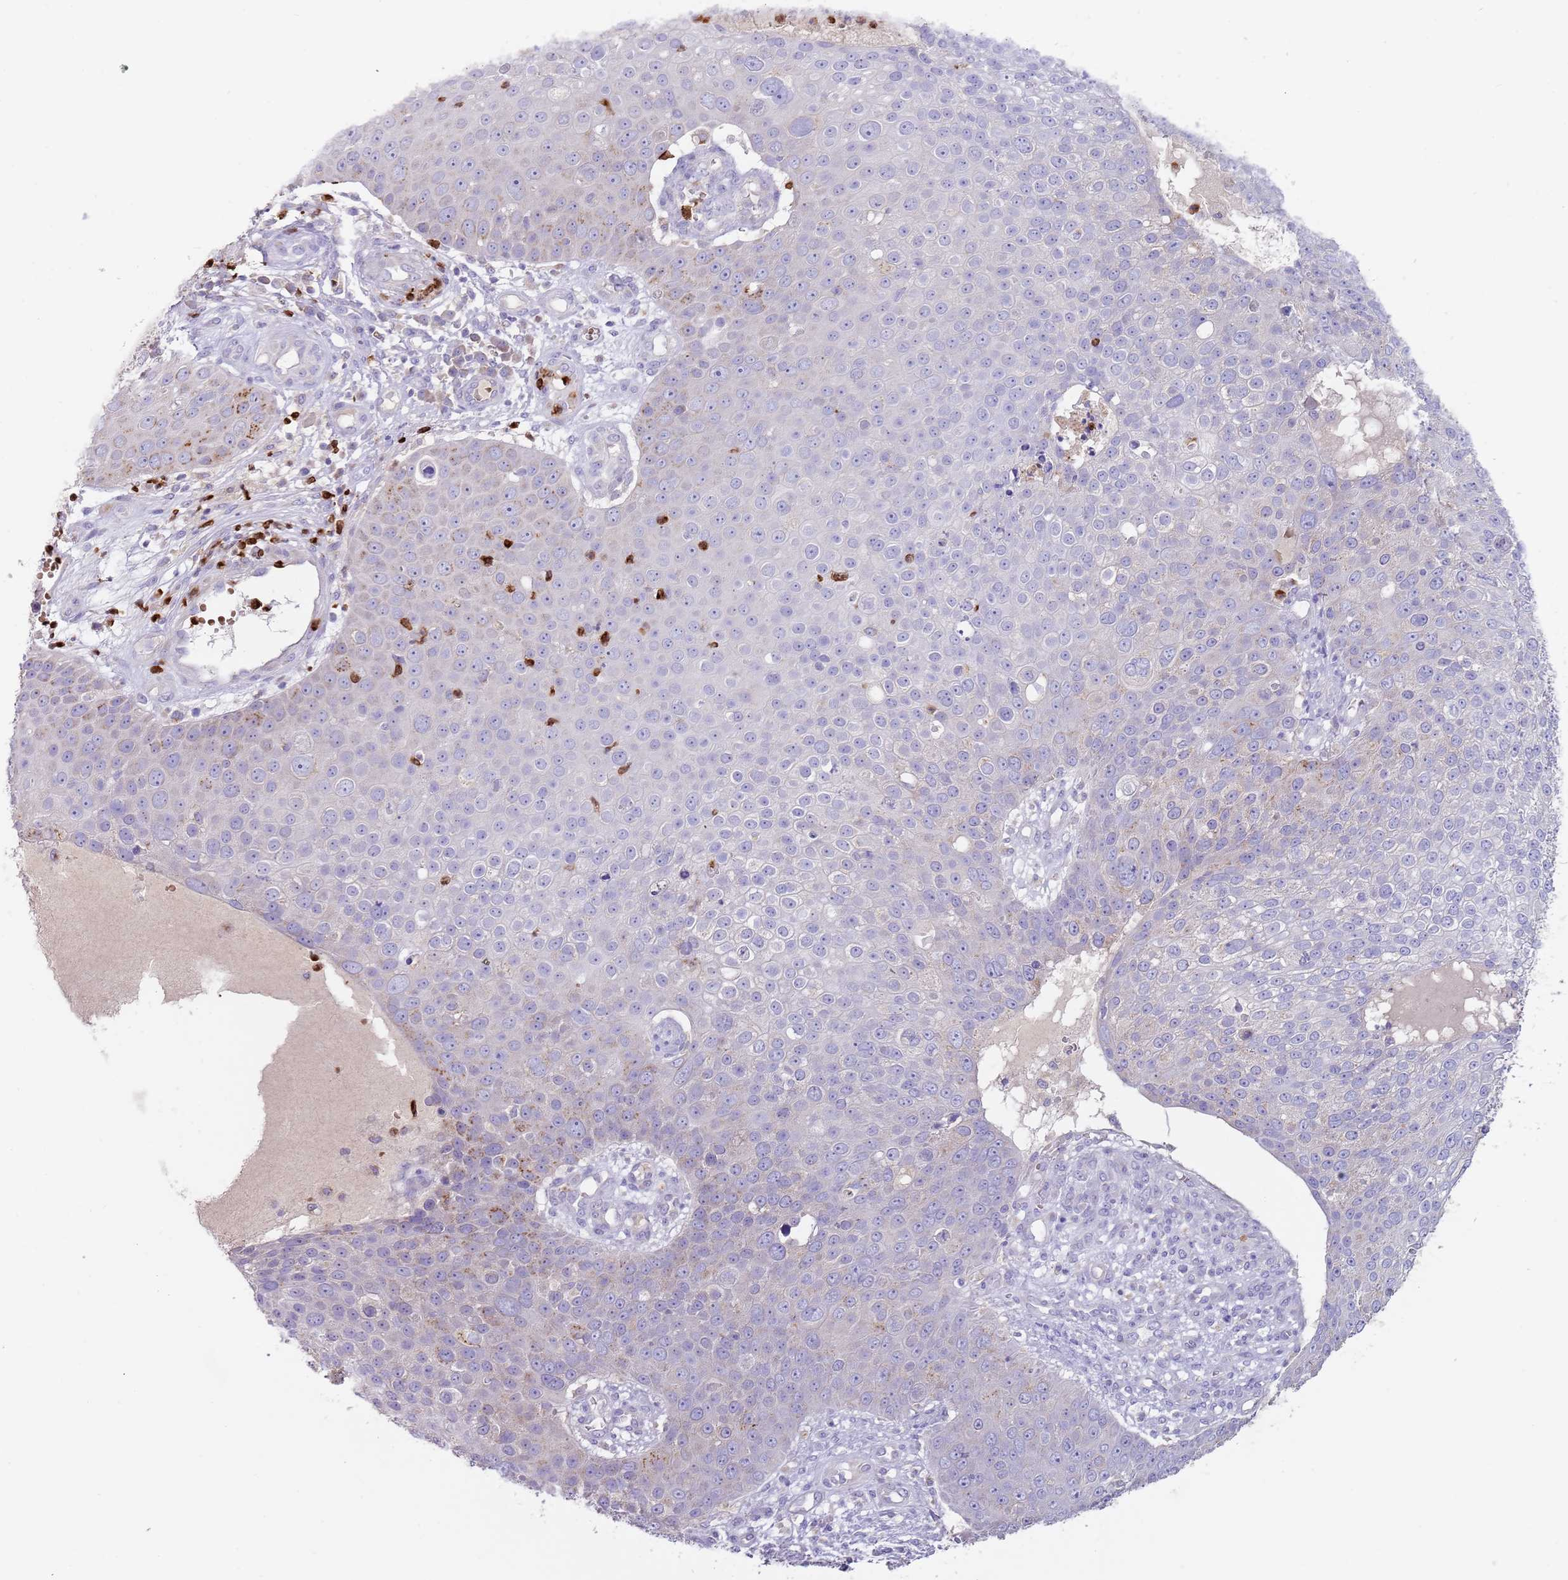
{"staining": {"intensity": "weak", "quantity": "<25%", "location": "cytoplasmic/membranous"}, "tissue": "skin cancer", "cell_type": "Tumor cells", "image_type": "cancer", "snomed": [{"axis": "morphology", "description": "Squamous cell carcinoma, NOS"}, {"axis": "topography", "description": "Skin"}], "caption": "There is no significant expression in tumor cells of skin cancer. (Brightfield microscopy of DAB (3,3'-diaminobenzidine) immunohistochemistry (IHC) at high magnification).", "gene": "TMEM251", "patient": {"sex": "male", "age": 71}}